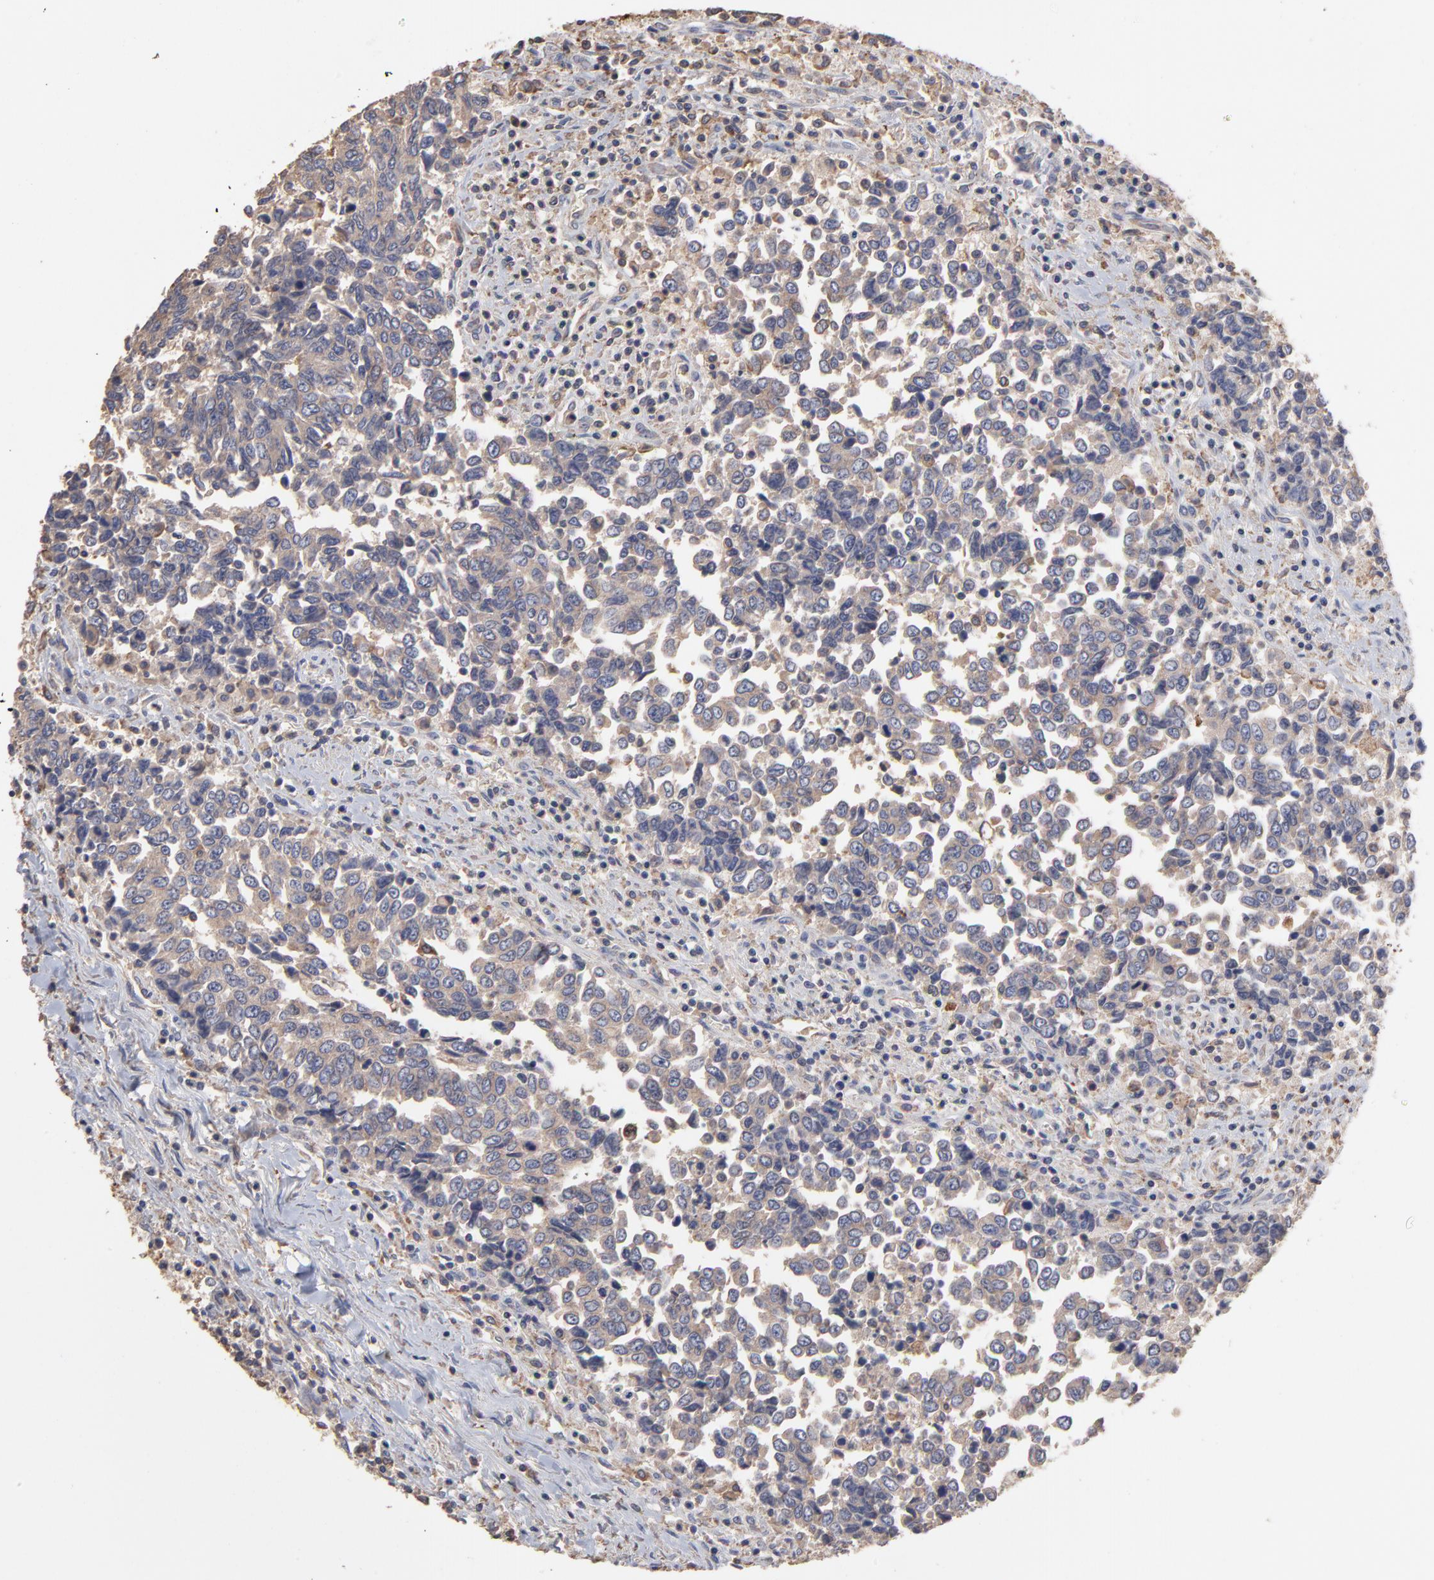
{"staining": {"intensity": "weak", "quantity": ">75%", "location": "cytoplasmic/membranous"}, "tissue": "urothelial cancer", "cell_type": "Tumor cells", "image_type": "cancer", "snomed": [{"axis": "morphology", "description": "Urothelial carcinoma, High grade"}, {"axis": "topography", "description": "Urinary bladder"}], "caption": "The immunohistochemical stain shows weak cytoplasmic/membranous positivity in tumor cells of urothelial carcinoma (high-grade) tissue.", "gene": "TANGO2", "patient": {"sex": "male", "age": 86}}